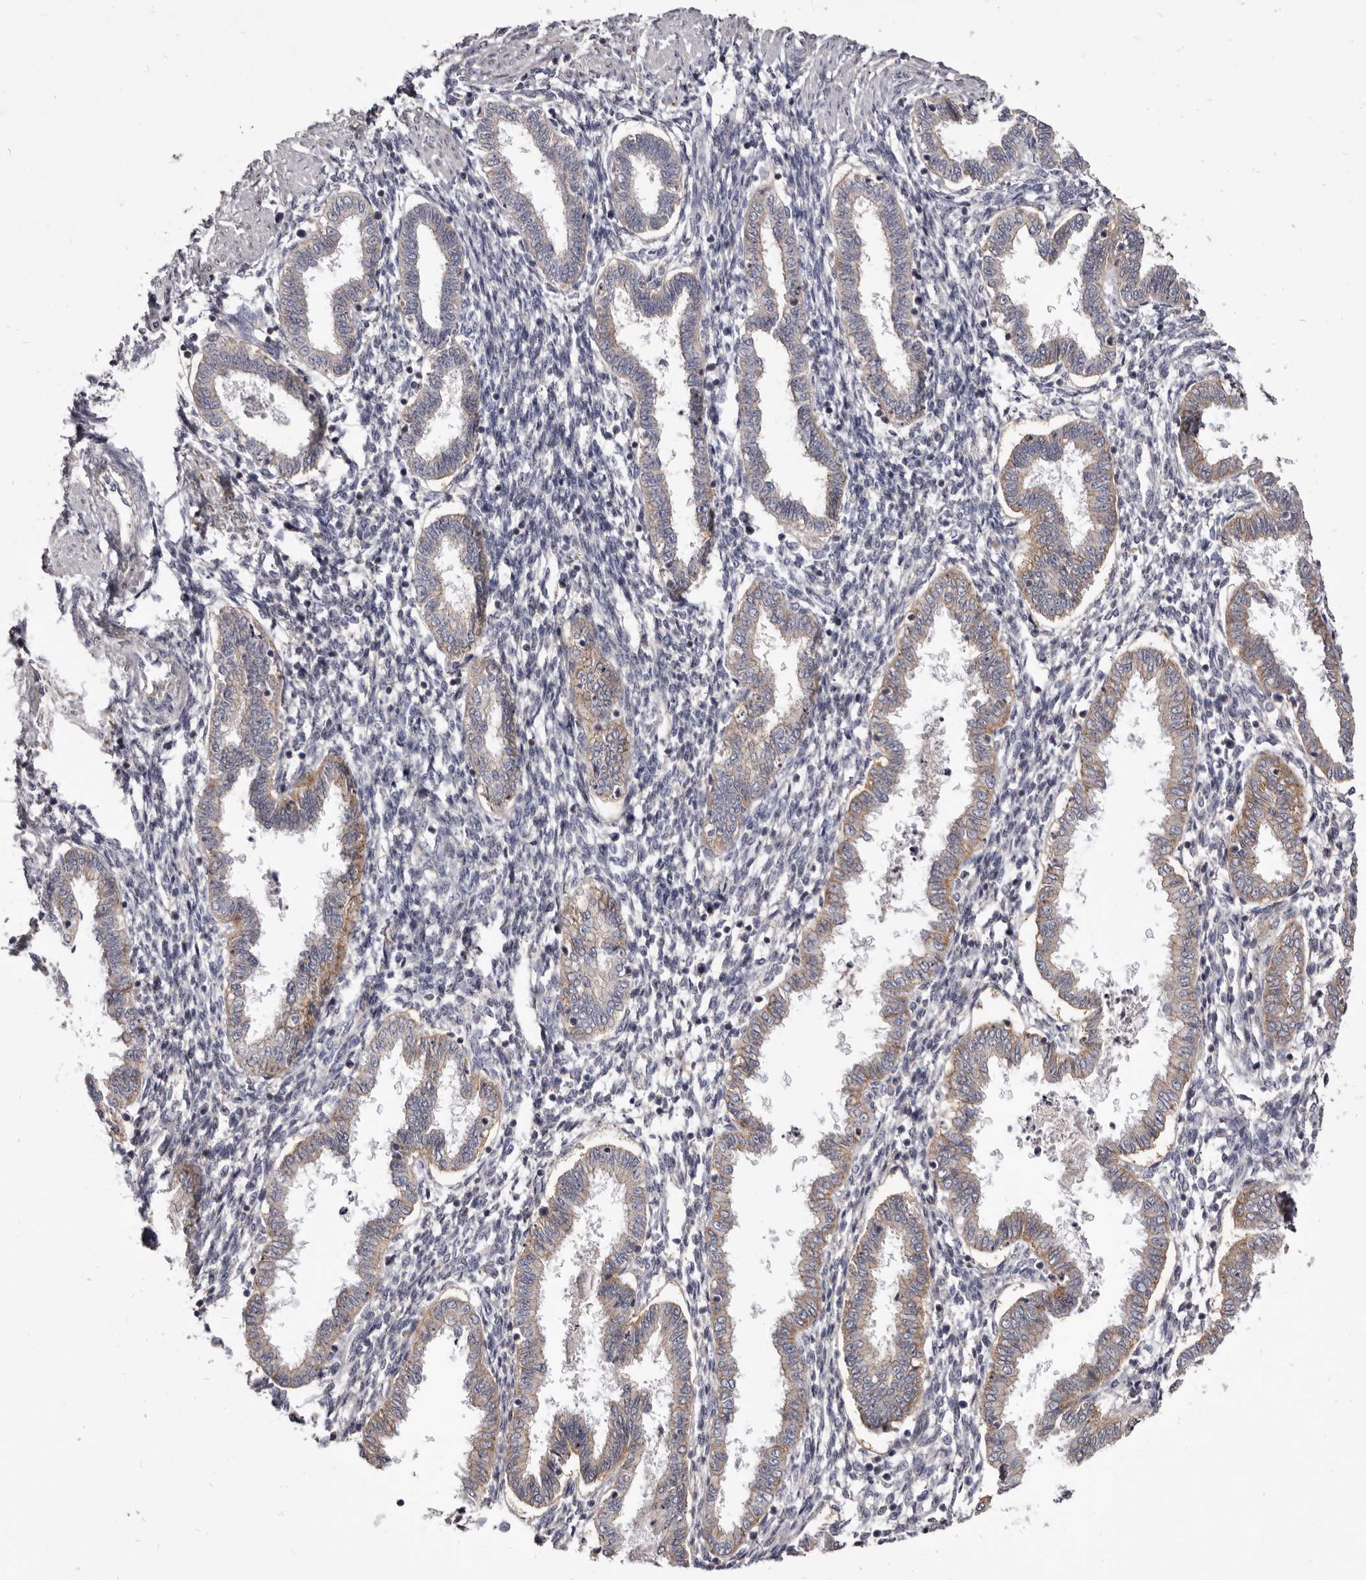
{"staining": {"intensity": "moderate", "quantity": "<25%", "location": "cytoplasmic/membranous"}, "tissue": "endometrium", "cell_type": "Cells in endometrial stroma", "image_type": "normal", "snomed": [{"axis": "morphology", "description": "Normal tissue, NOS"}, {"axis": "topography", "description": "Endometrium"}], "caption": "A photomicrograph of human endometrium stained for a protein exhibits moderate cytoplasmic/membranous brown staining in cells in endometrial stroma. (DAB IHC, brown staining for protein, blue staining for nuclei).", "gene": "FAS", "patient": {"sex": "female", "age": 33}}